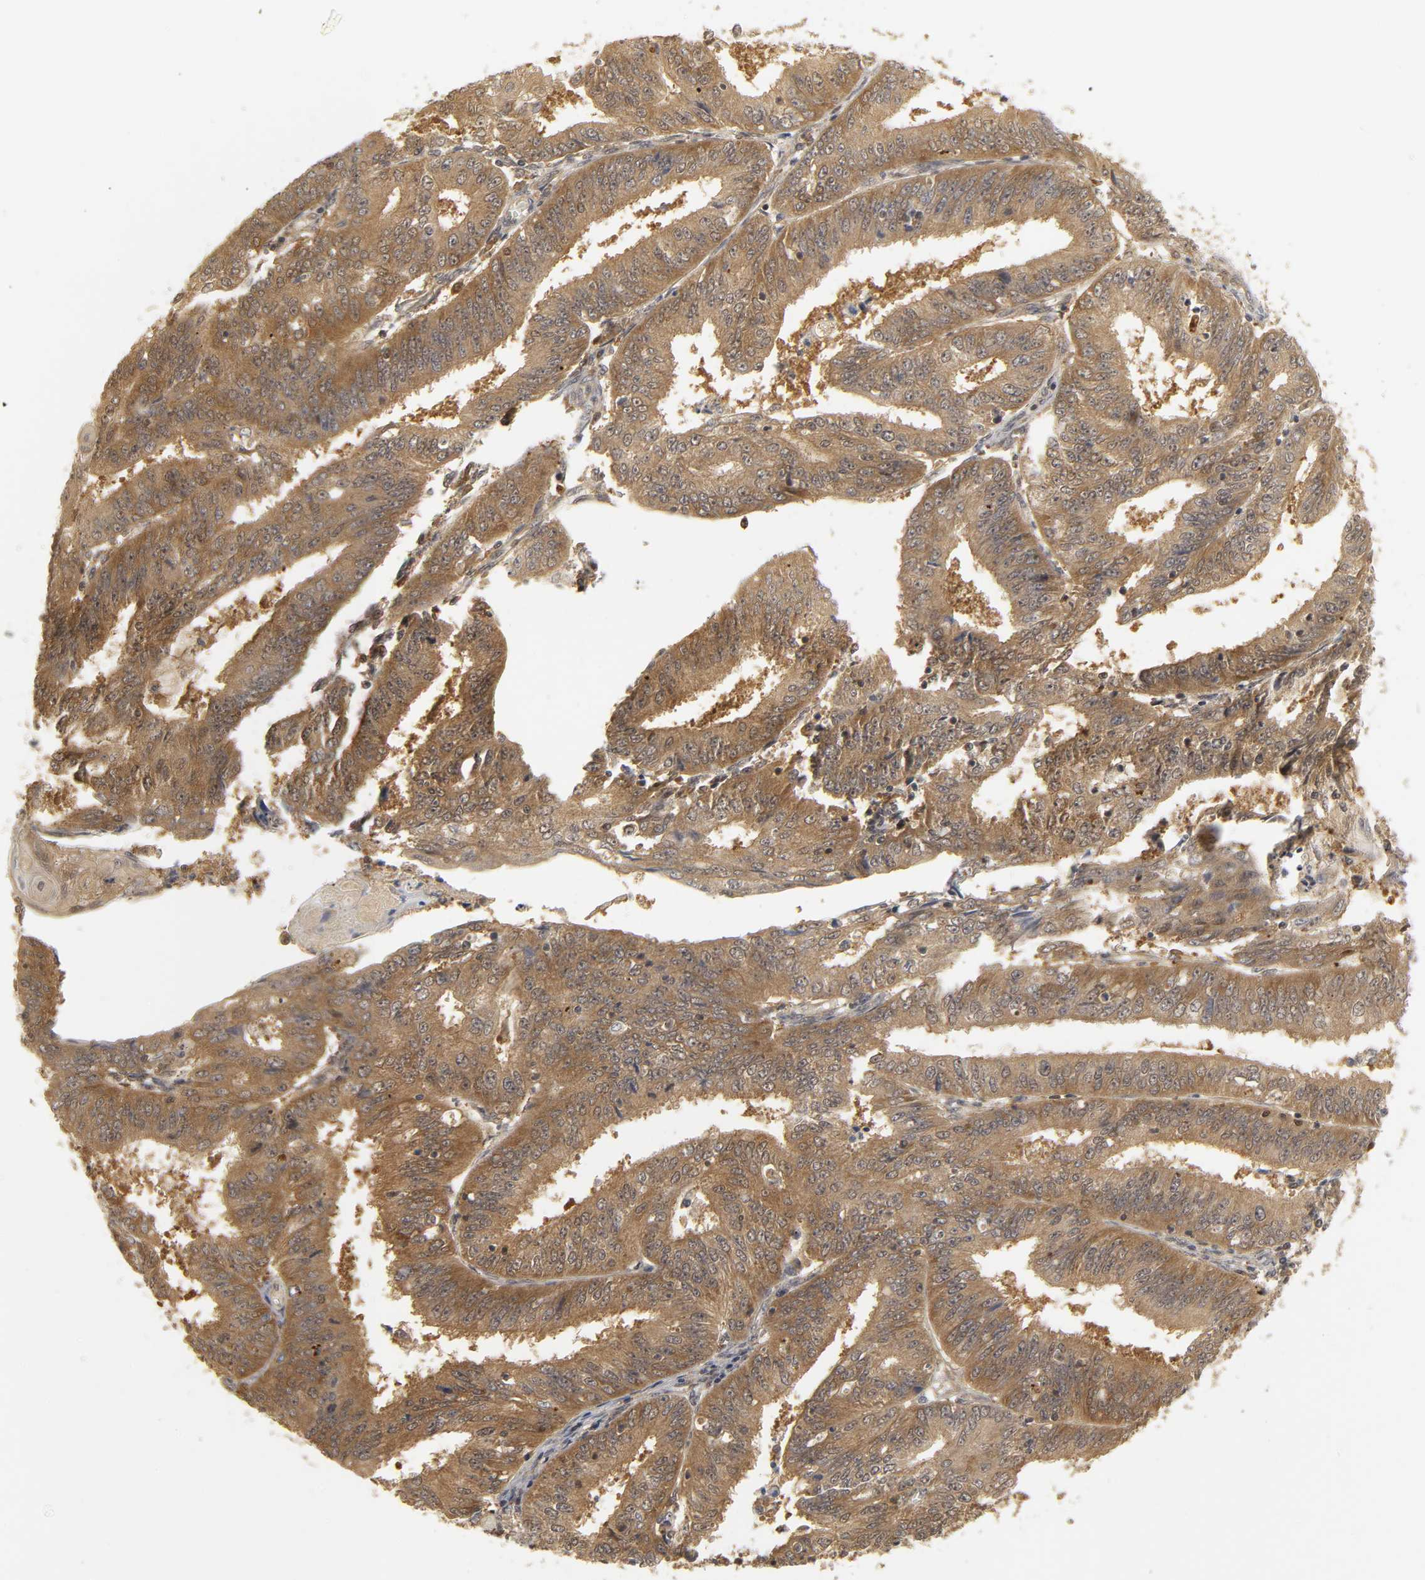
{"staining": {"intensity": "moderate", "quantity": ">75%", "location": "cytoplasmic/membranous"}, "tissue": "endometrial cancer", "cell_type": "Tumor cells", "image_type": "cancer", "snomed": [{"axis": "morphology", "description": "Adenocarcinoma, NOS"}, {"axis": "topography", "description": "Endometrium"}], "caption": "Moderate cytoplasmic/membranous protein expression is identified in about >75% of tumor cells in endometrial adenocarcinoma. Immunohistochemistry stains the protein of interest in brown and the nuclei are stained blue.", "gene": "PARK7", "patient": {"sex": "female", "age": 42}}